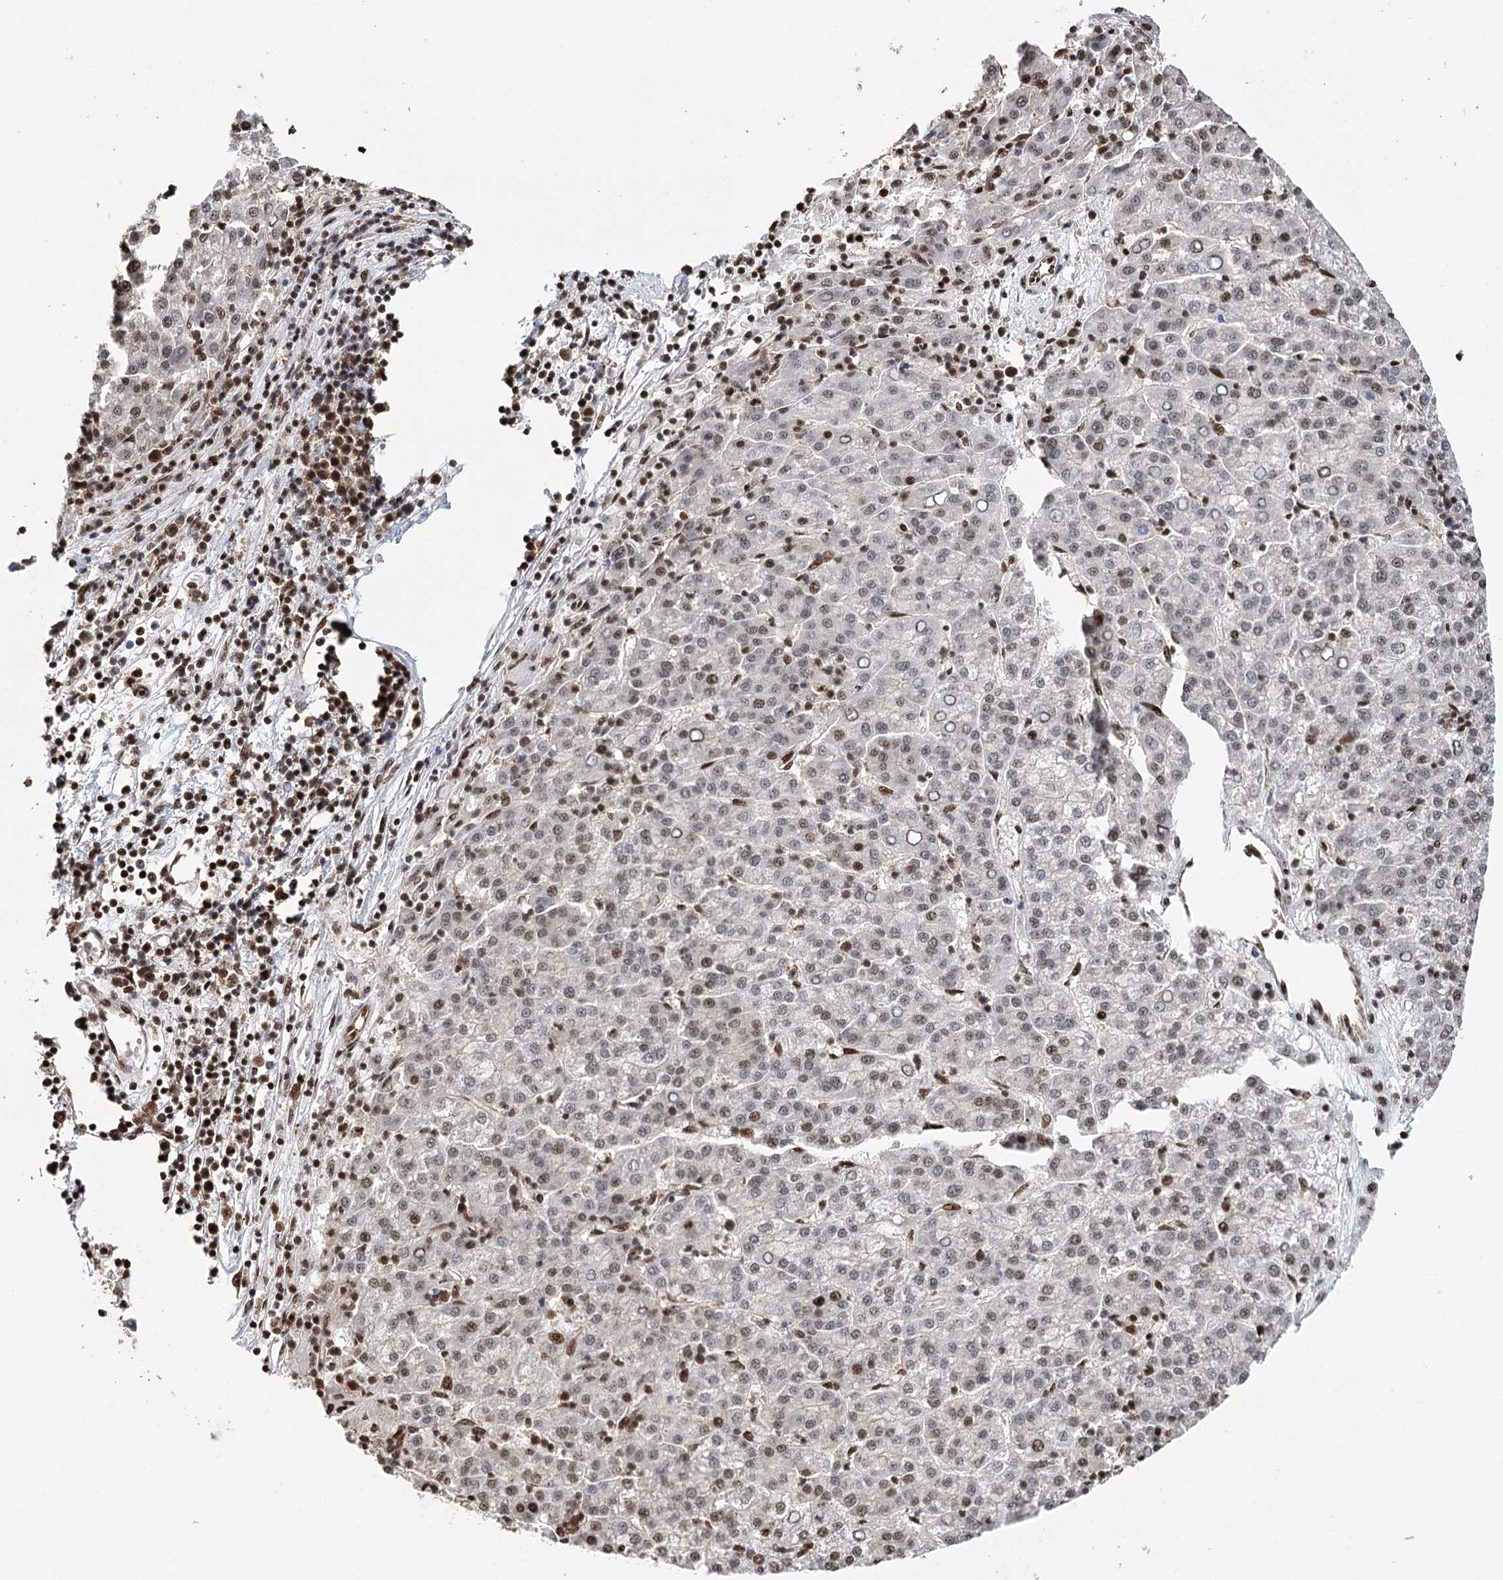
{"staining": {"intensity": "moderate", "quantity": "<25%", "location": "nuclear"}, "tissue": "liver cancer", "cell_type": "Tumor cells", "image_type": "cancer", "snomed": [{"axis": "morphology", "description": "Carcinoma, Hepatocellular, NOS"}, {"axis": "topography", "description": "Liver"}], "caption": "A high-resolution micrograph shows immunohistochemistry (IHC) staining of liver hepatocellular carcinoma, which shows moderate nuclear staining in about <25% of tumor cells.", "gene": "RPS27A", "patient": {"sex": "female", "age": 58}}